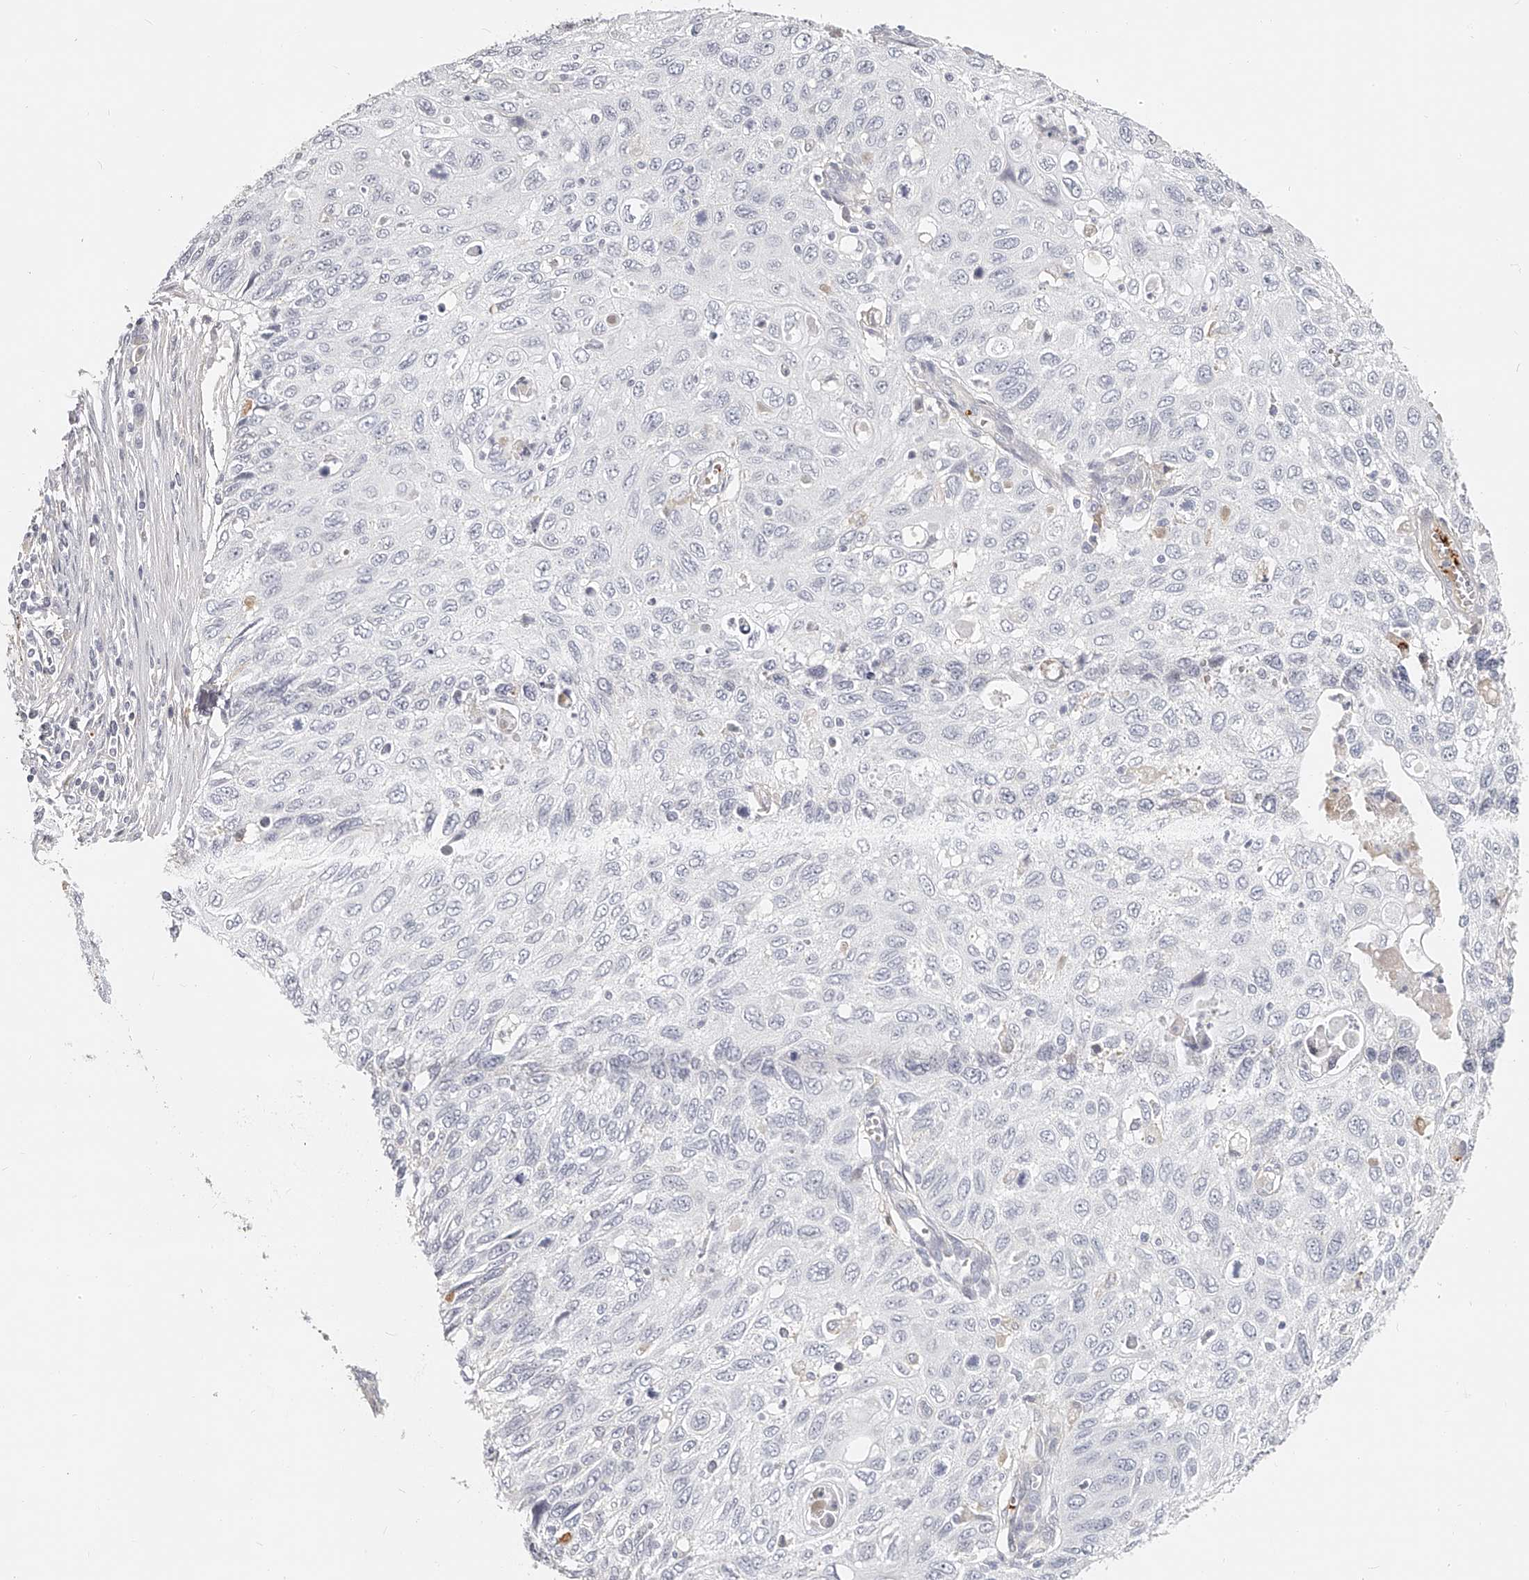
{"staining": {"intensity": "negative", "quantity": "none", "location": "none"}, "tissue": "cervical cancer", "cell_type": "Tumor cells", "image_type": "cancer", "snomed": [{"axis": "morphology", "description": "Squamous cell carcinoma, NOS"}, {"axis": "topography", "description": "Cervix"}], "caption": "Histopathology image shows no protein positivity in tumor cells of cervical squamous cell carcinoma tissue.", "gene": "ITGB3", "patient": {"sex": "female", "age": 70}}